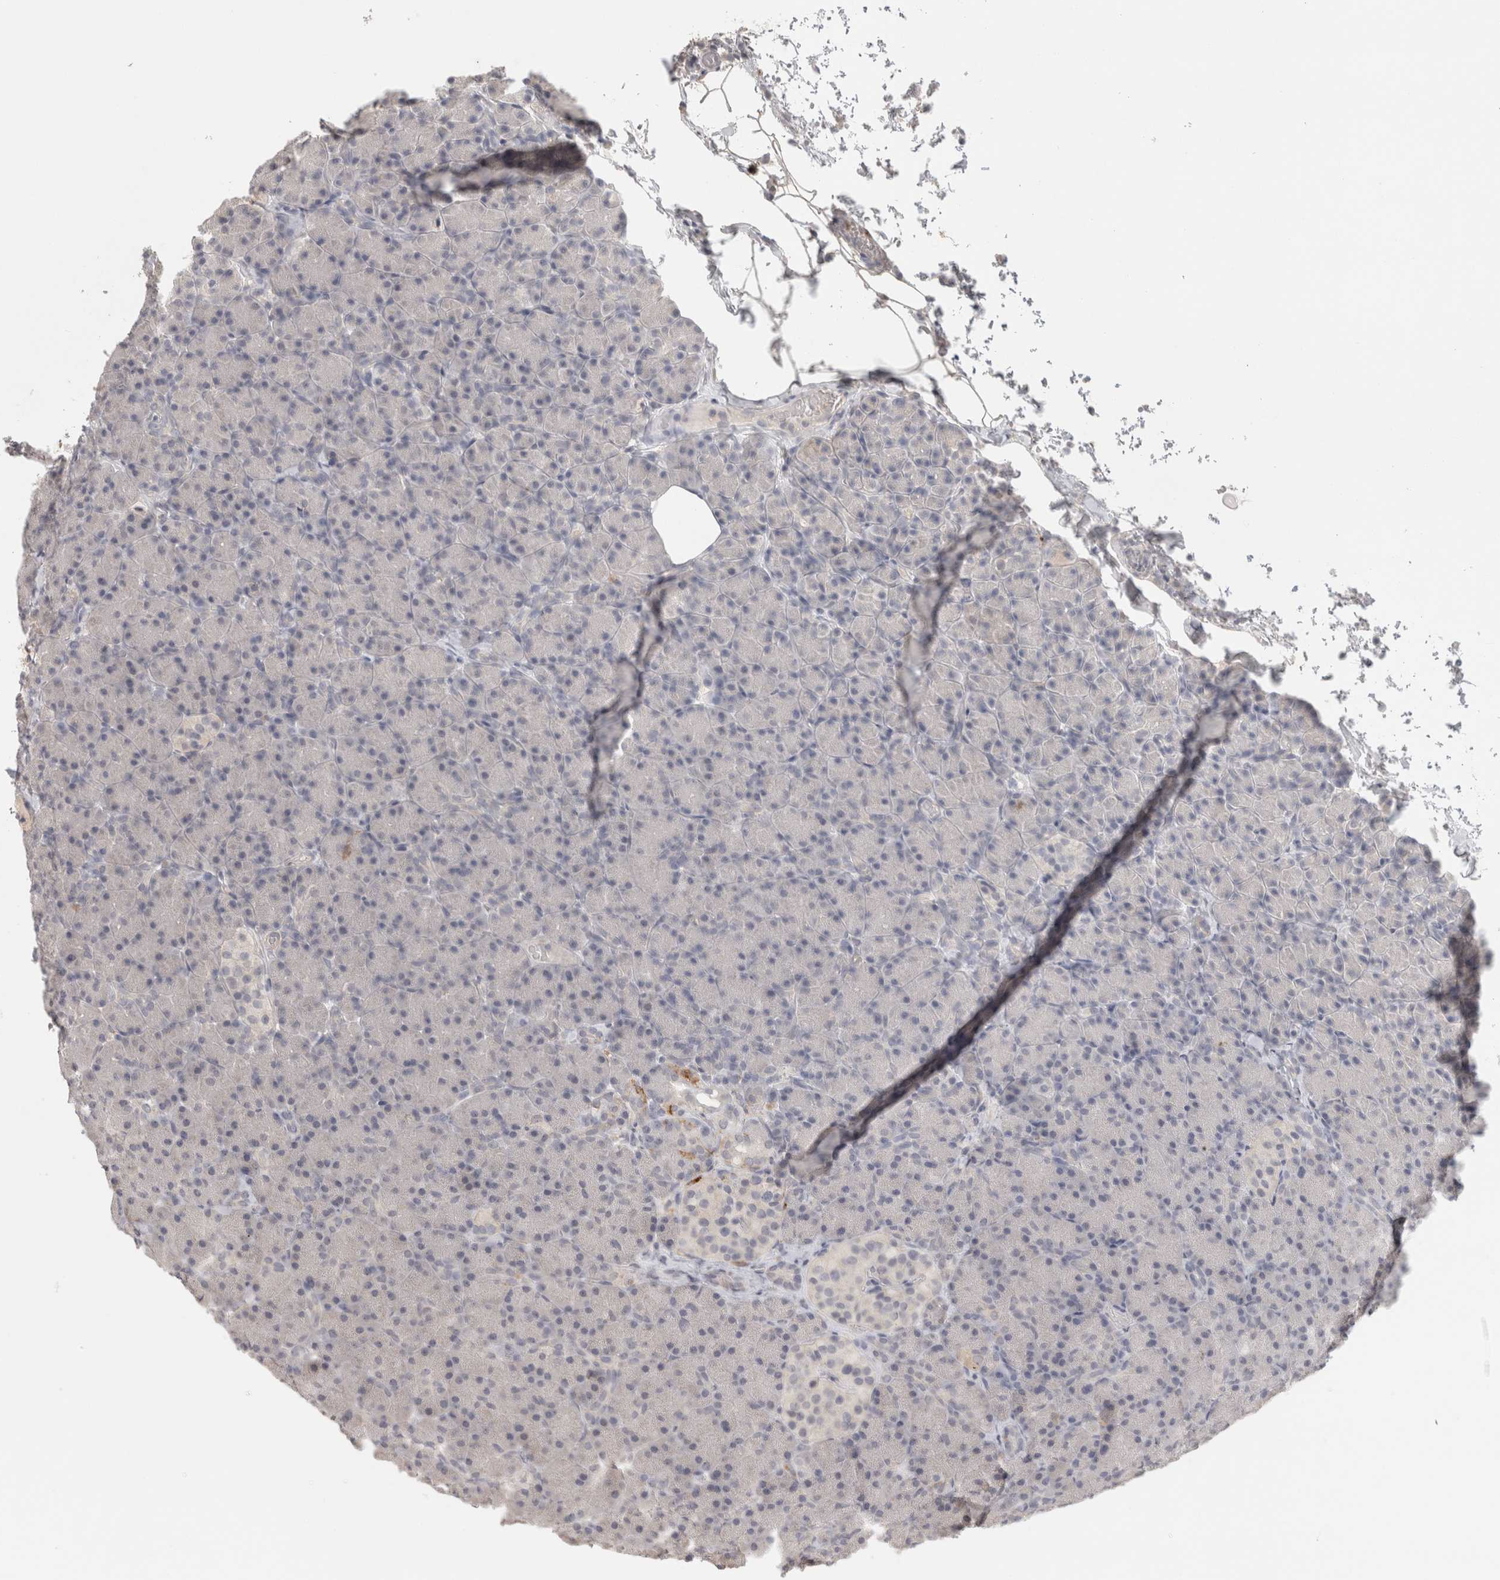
{"staining": {"intensity": "negative", "quantity": "none", "location": "none"}, "tissue": "pancreas", "cell_type": "Exocrine glandular cells", "image_type": "normal", "snomed": [{"axis": "morphology", "description": "Normal tissue, NOS"}, {"axis": "topography", "description": "Pancreas"}], "caption": "Immunohistochemistry (IHC) micrograph of benign human pancreas stained for a protein (brown), which demonstrates no expression in exocrine glandular cells.", "gene": "HAVCR2", "patient": {"sex": "female", "age": 43}}